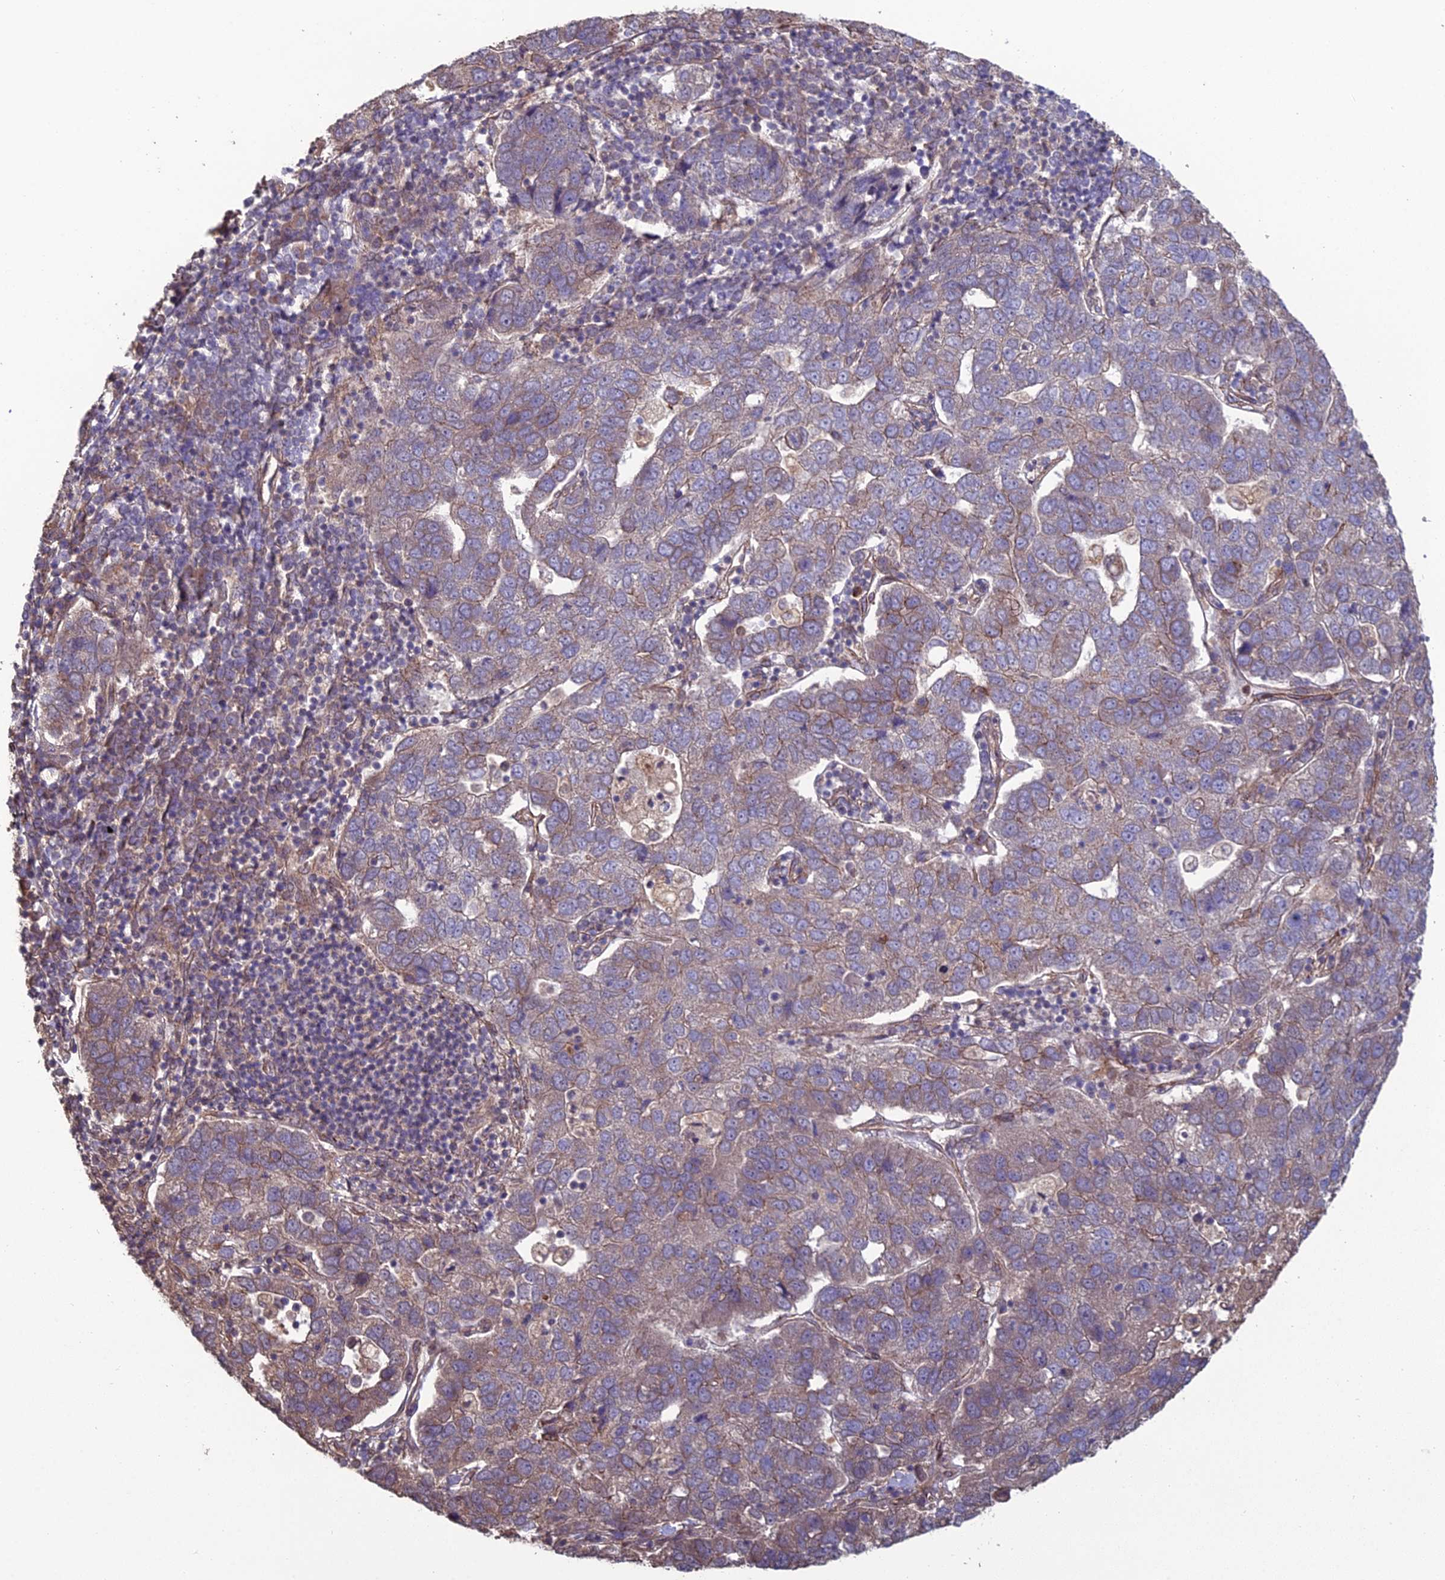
{"staining": {"intensity": "weak", "quantity": "<25%", "location": "cytoplasmic/membranous"}, "tissue": "pancreatic cancer", "cell_type": "Tumor cells", "image_type": "cancer", "snomed": [{"axis": "morphology", "description": "Adenocarcinoma, NOS"}, {"axis": "topography", "description": "Pancreas"}], "caption": "This is an immunohistochemistry image of human adenocarcinoma (pancreatic). There is no positivity in tumor cells.", "gene": "ATP6V0A2", "patient": {"sex": "female", "age": 61}}